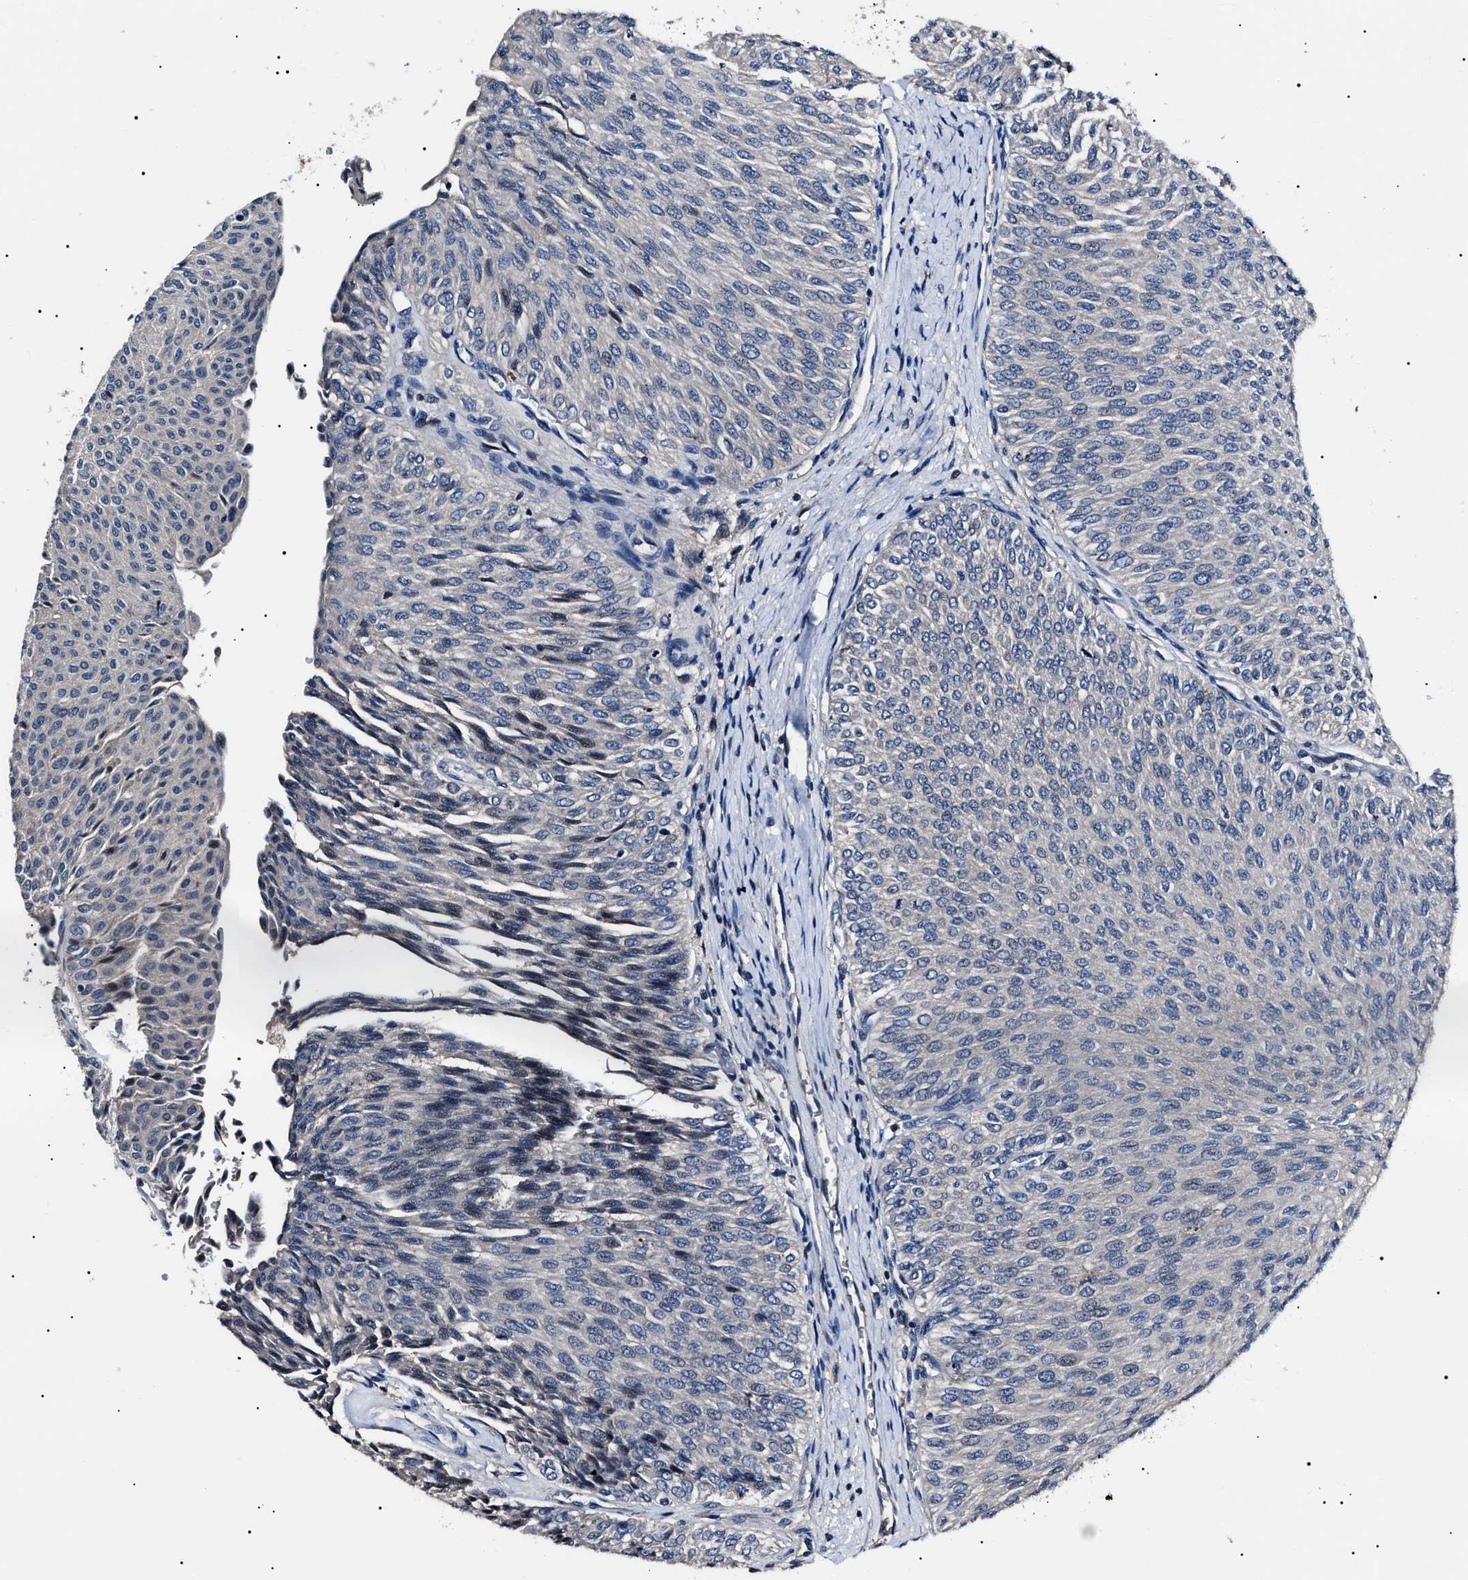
{"staining": {"intensity": "negative", "quantity": "none", "location": "none"}, "tissue": "urothelial cancer", "cell_type": "Tumor cells", "image_type": "cancer", "snomed": [{"axis": "morphology", "description": "Urothelial carcinoma, Low grade"}, {"axis": "topography", "description": "Urinary bladder"}], "caption": "Urothelial cancer was stained to show a protein in brown. There is no significant positivity in tumor cells.", "gene": "IFT81", "patient": {"sex": "male", "age": 78}}